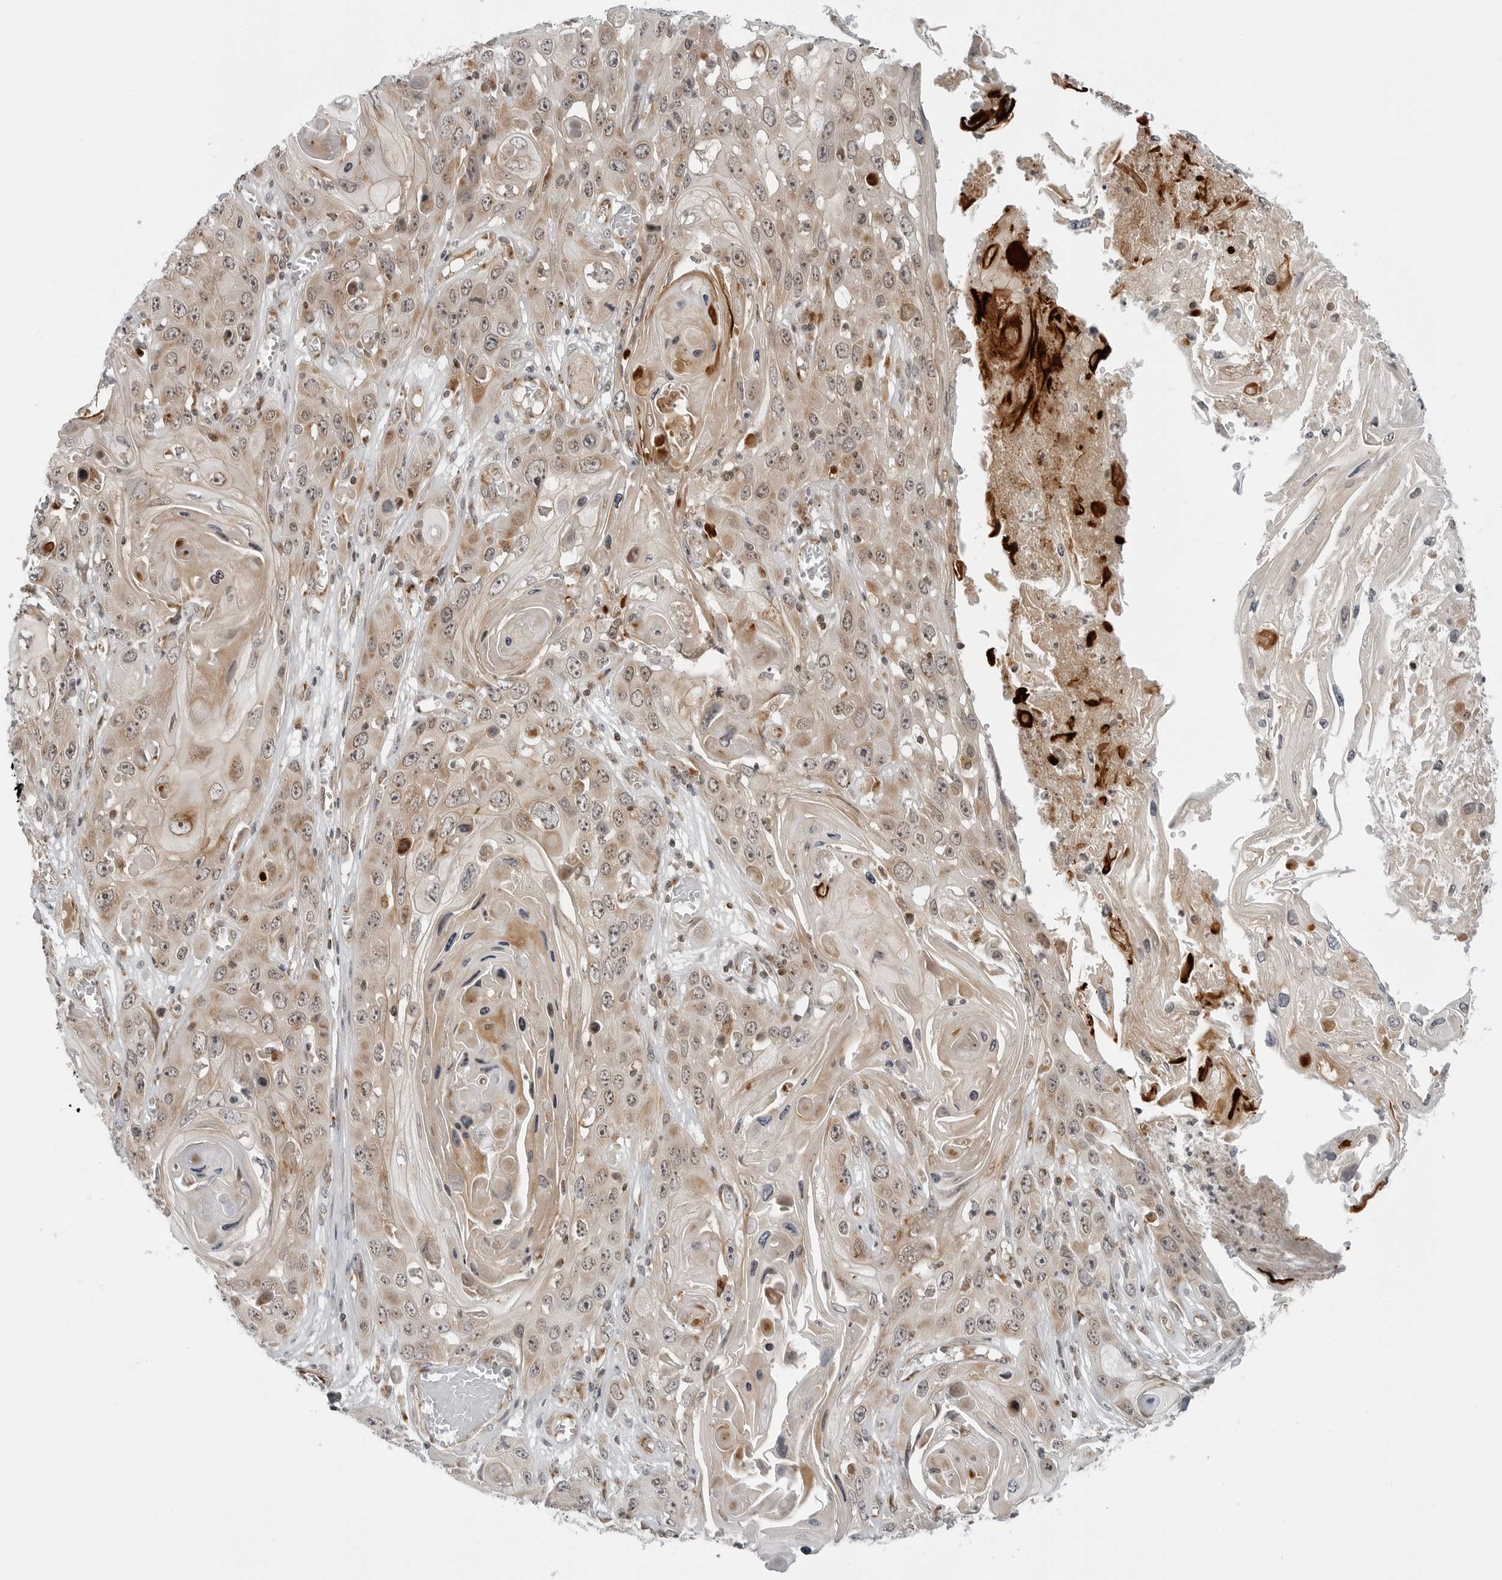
{"staining": {"intensity": "weak", "quantity": ">75%", "location": "cytoplasmic/membranous,nuclear"}, "tissue": "skin cancer", "cell_type": "Tumor cells", "image_type": "cancer", "snomed": [{"axis": "morphology", "description": "Squamous cell carcinoma, NOS"}, {"axis": "topography", "description": "Skin"}], "caption": "Skin cancer tissue demonstrates weak cytoplasmic/membranous and nuclear expression in about >75% of tumor cells The staining is performed using DAB (3,3'-diaminobenzidine) brown chromogen to label protein expression. The nuclei are counter-stained blue using hematoxylin.", "gene": "PEX2", "patient": {"sex": "male", "age": 55}}